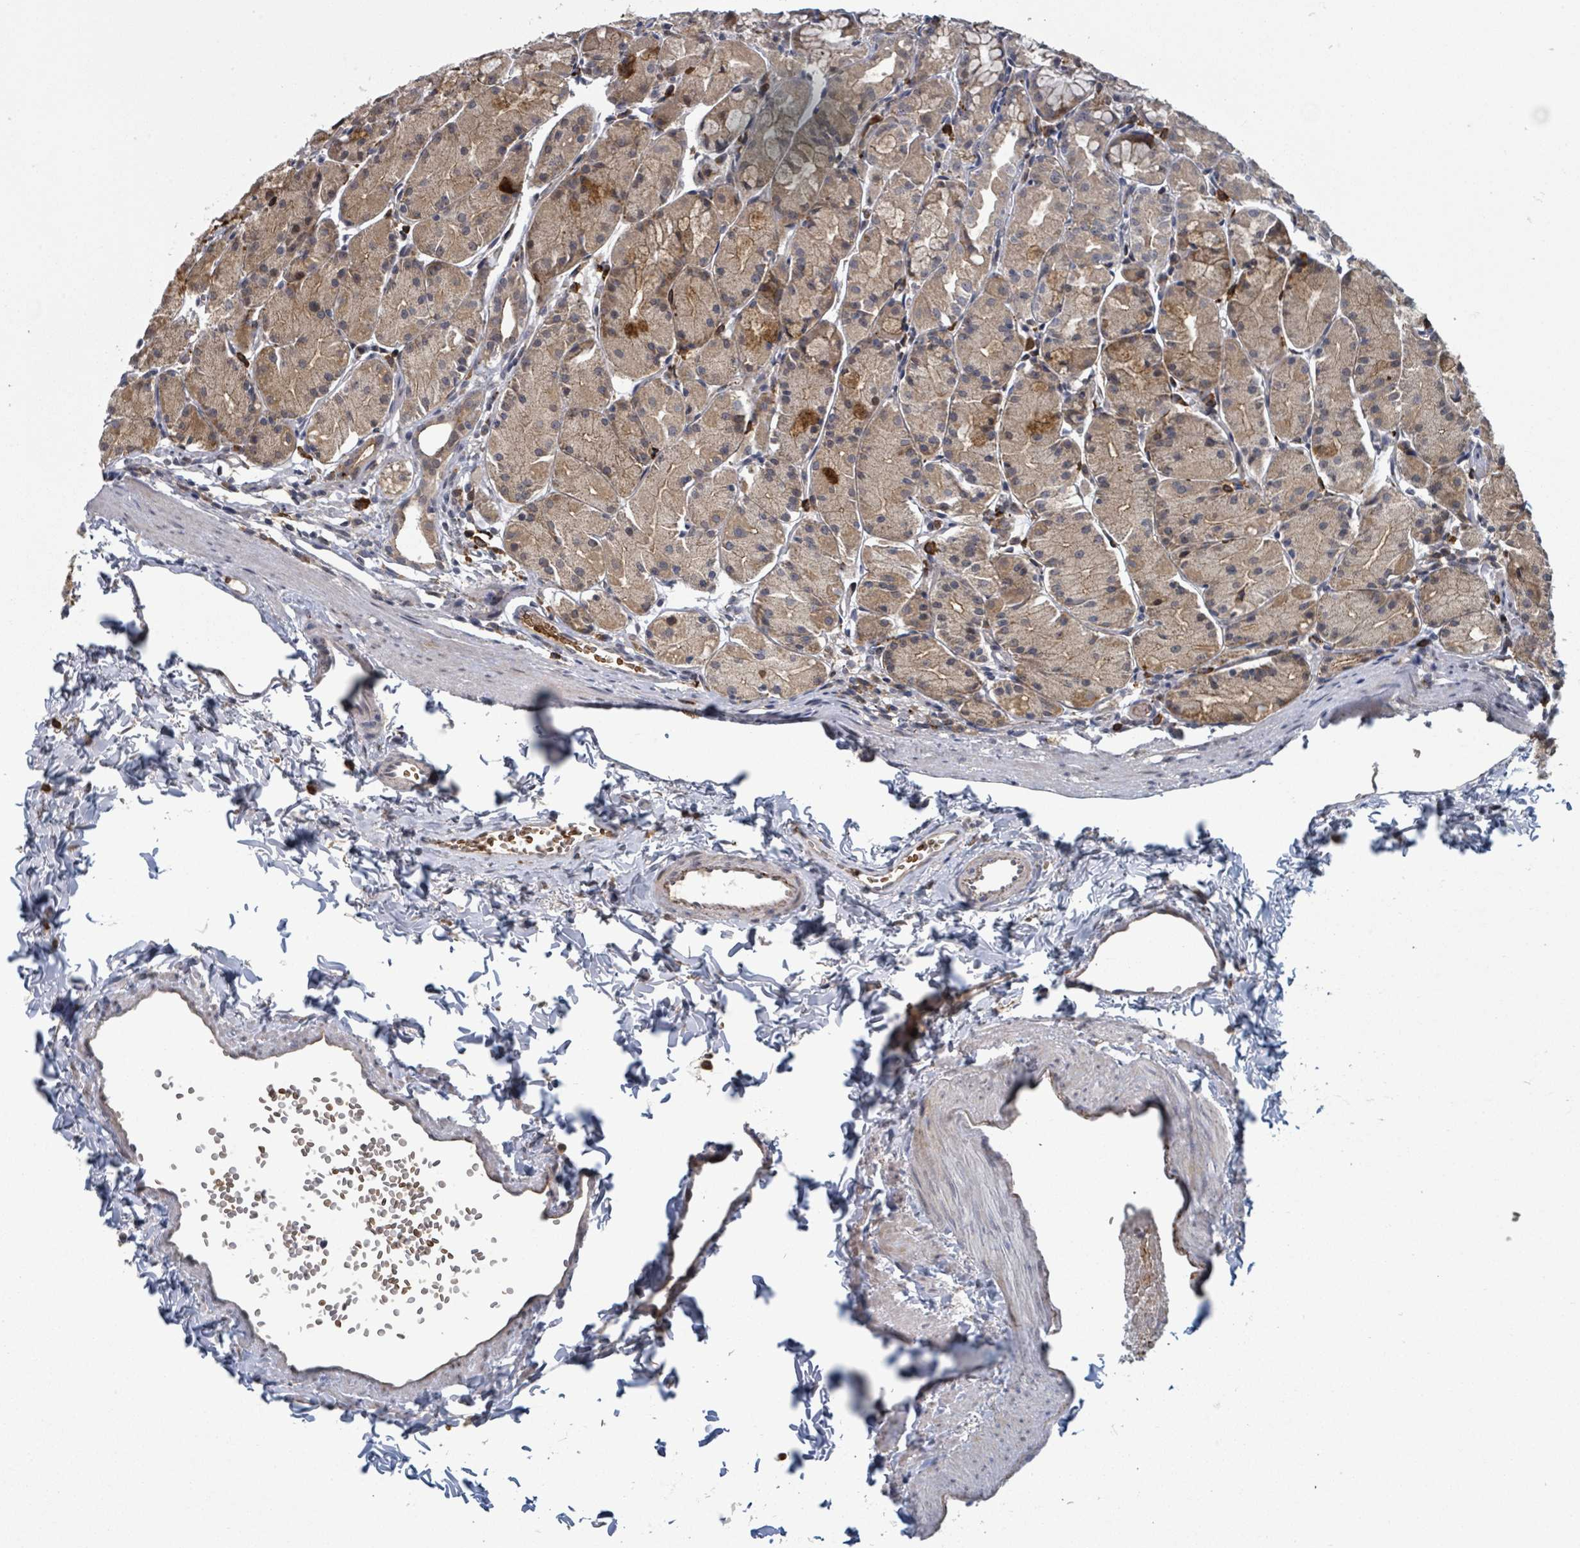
{"staining": {"intensity": "moderate", "quantity": ">75%", "location": "cytoplasmic/membranous"}, "tissue": "stomach", "cell_type": "Glandular cells", "image_type": "normal", "snomed": [{"axis": "morphology", "description": "Normal tissue, NOS"}, {"axis": "topography", "description": "Stomach, upper"}], "caption": "A brown stain shows moderate cytoplasmic/membranous positivity of a protein in glandular cells of unremarkable human stomach. The staining was performed using DAB (3,3'-diaminobenzidine), with brown indicating positive protein expression. Nuclei are stained blue with hematoxylin.", "gene": "SHROOM2", "patient": {"sex": "male", "age": 47}}